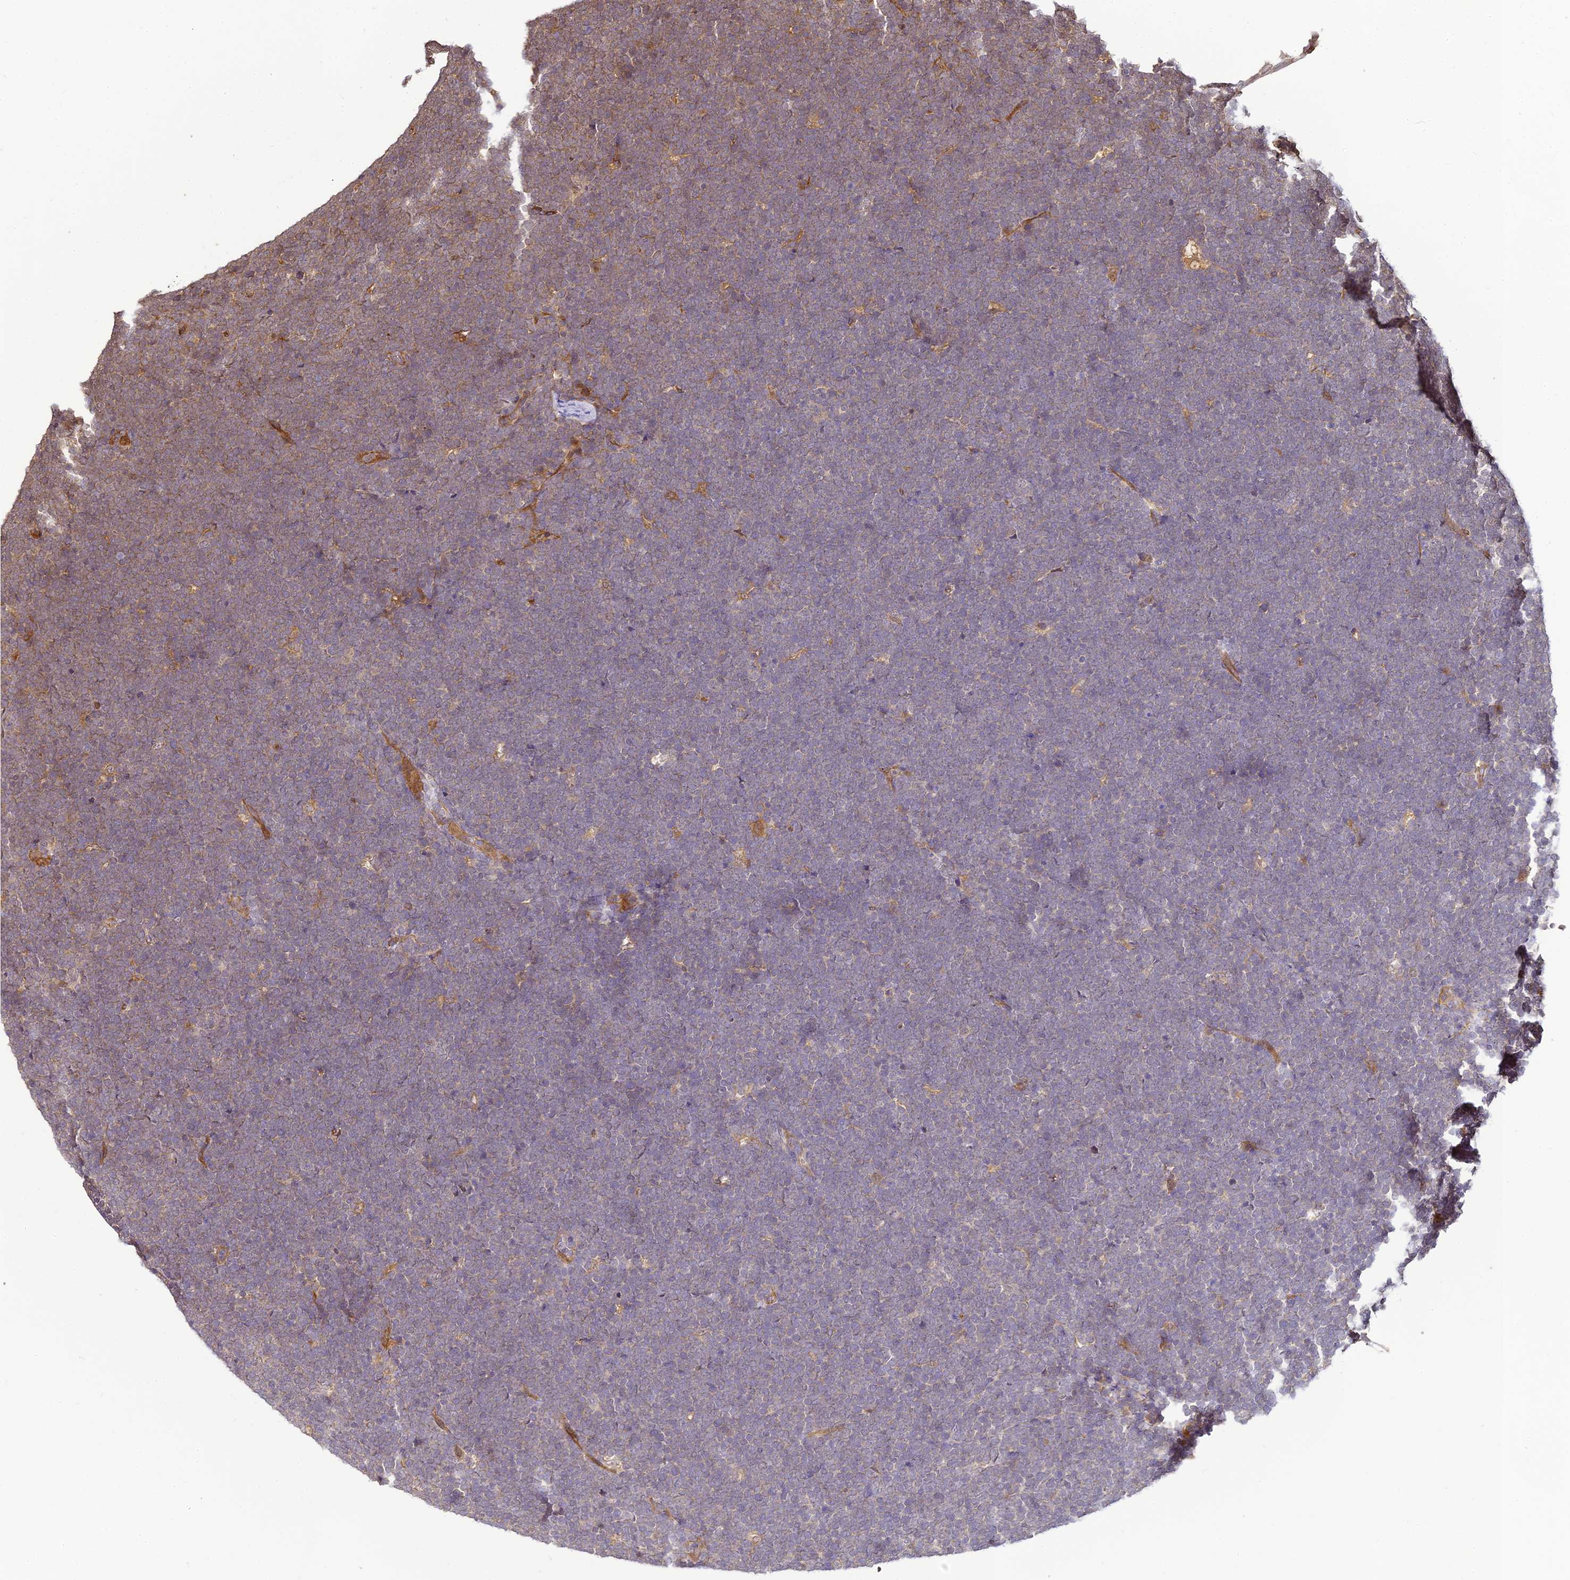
{"staining": {"intensity": "negative", "quantity": "none", "location": "none"}, "tissue": "lymphoma", "cell_type": "Tumor cells", "image_type": "cancer", "snomed": [{"axis": "morphology", "description": "Malignant lymphoma, non-Hodgkin's type, High grade"}, {"axis": "topography", "description": "Lymph node"}], "caption": "Tumor cells show no significant protein staining in high-grade malignant lymphoma, non-Hodgkin's type.", "gene": "BCDIN3D", "patient": {"sex": "male", "age": 13}}